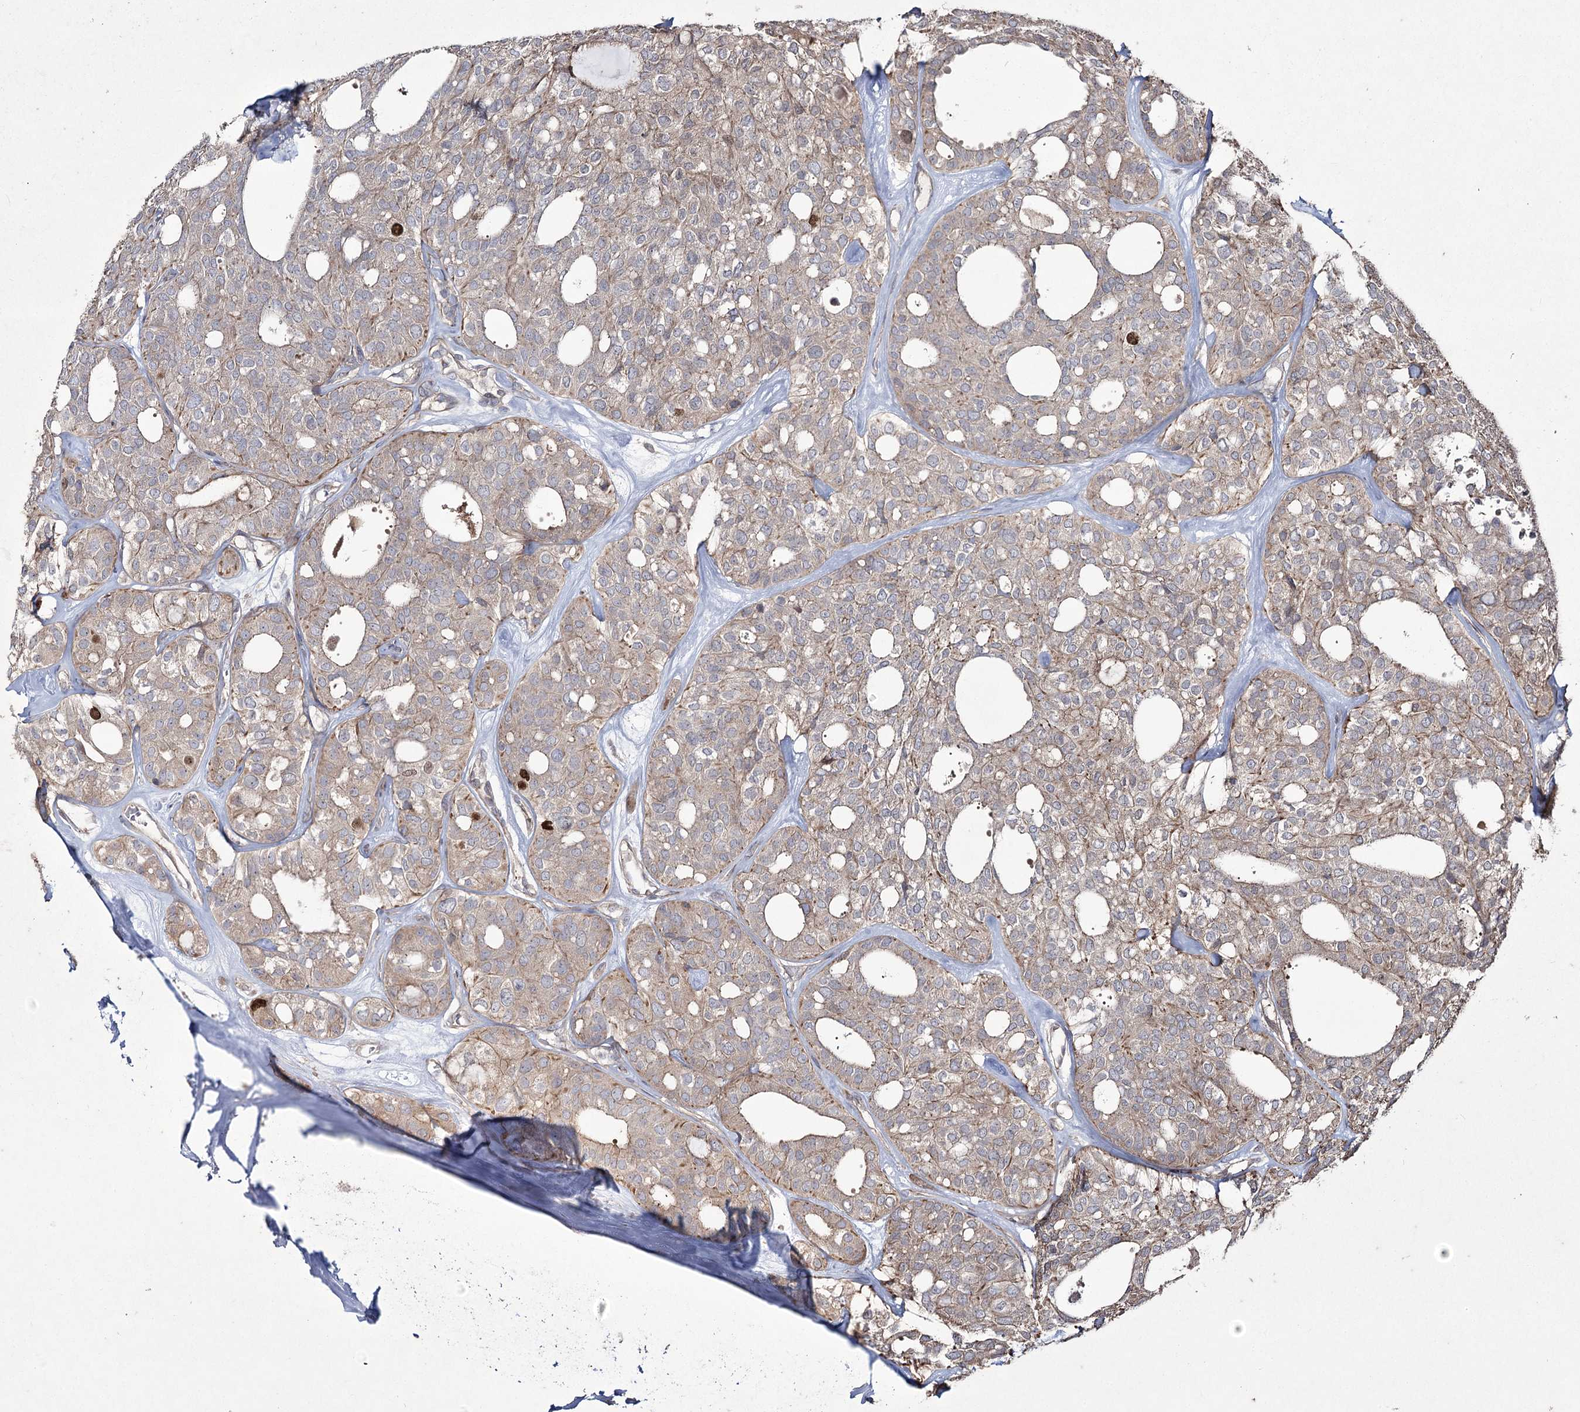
{"staining": {"intensity": "moderate", "quantity": "<25%", "location": "nuclear"}, "tissue": "thyroid cancer", "cell_type": "Tumor cells", "image_type": "cancer", "snomed": [{"axis": "morphology", "description": "Follicular adenoma carcinoma, NOS"}, {"axis": "topography", "description": "Thyroid gland"}], "caption": "Thyroid cancer (follicular adenoma carcinoma) was stained to show a protein in brown. There is low levels of moderate nuclear expression in approximately <25% of tumor cells.", "gene": "PRC1", "patient": {"sex": "male", "age": 75}}